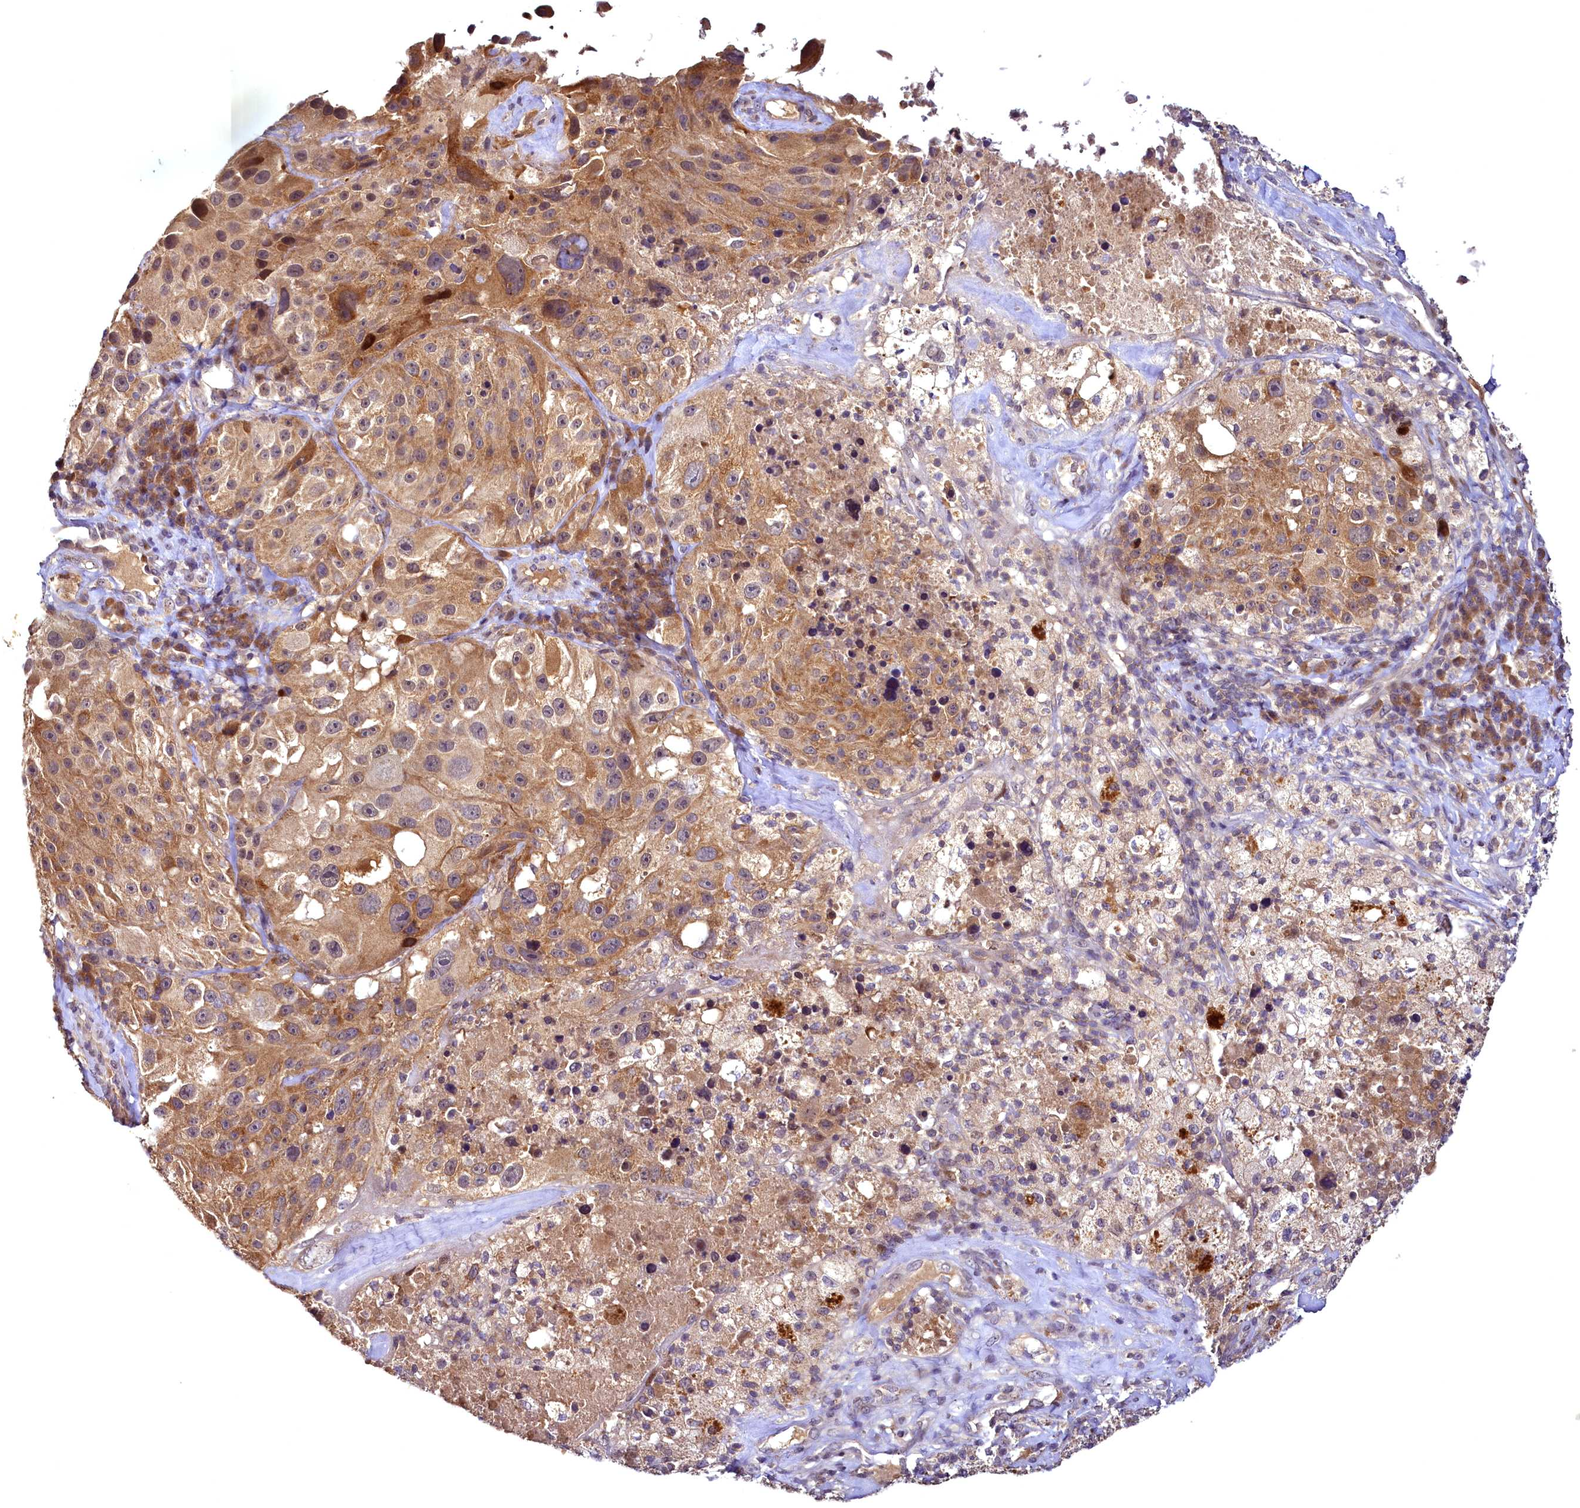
{"staining": {"intensity": "weak", "quantity": ">75%", "location": "cytoplasmic/membranous"}, "tissue": "melanoma", "cell_type": "Tumor cells", "image_type": "cancer", "snomed": [{"axis": "morphology", "description": "Malignant melanoma, Metastatic site"}, {"axis": "topography", "description": "Lymph node"}], "caption": "DAB (3,3'-diaminobenzidine) immunohistochemical staining of human melanoma reveals weak cytoplasmic/membranous protein positivity in approximately >75% of tumor cells.", "gene": "TMEM39A", "patient": {"sex": "male", "age": 62}}